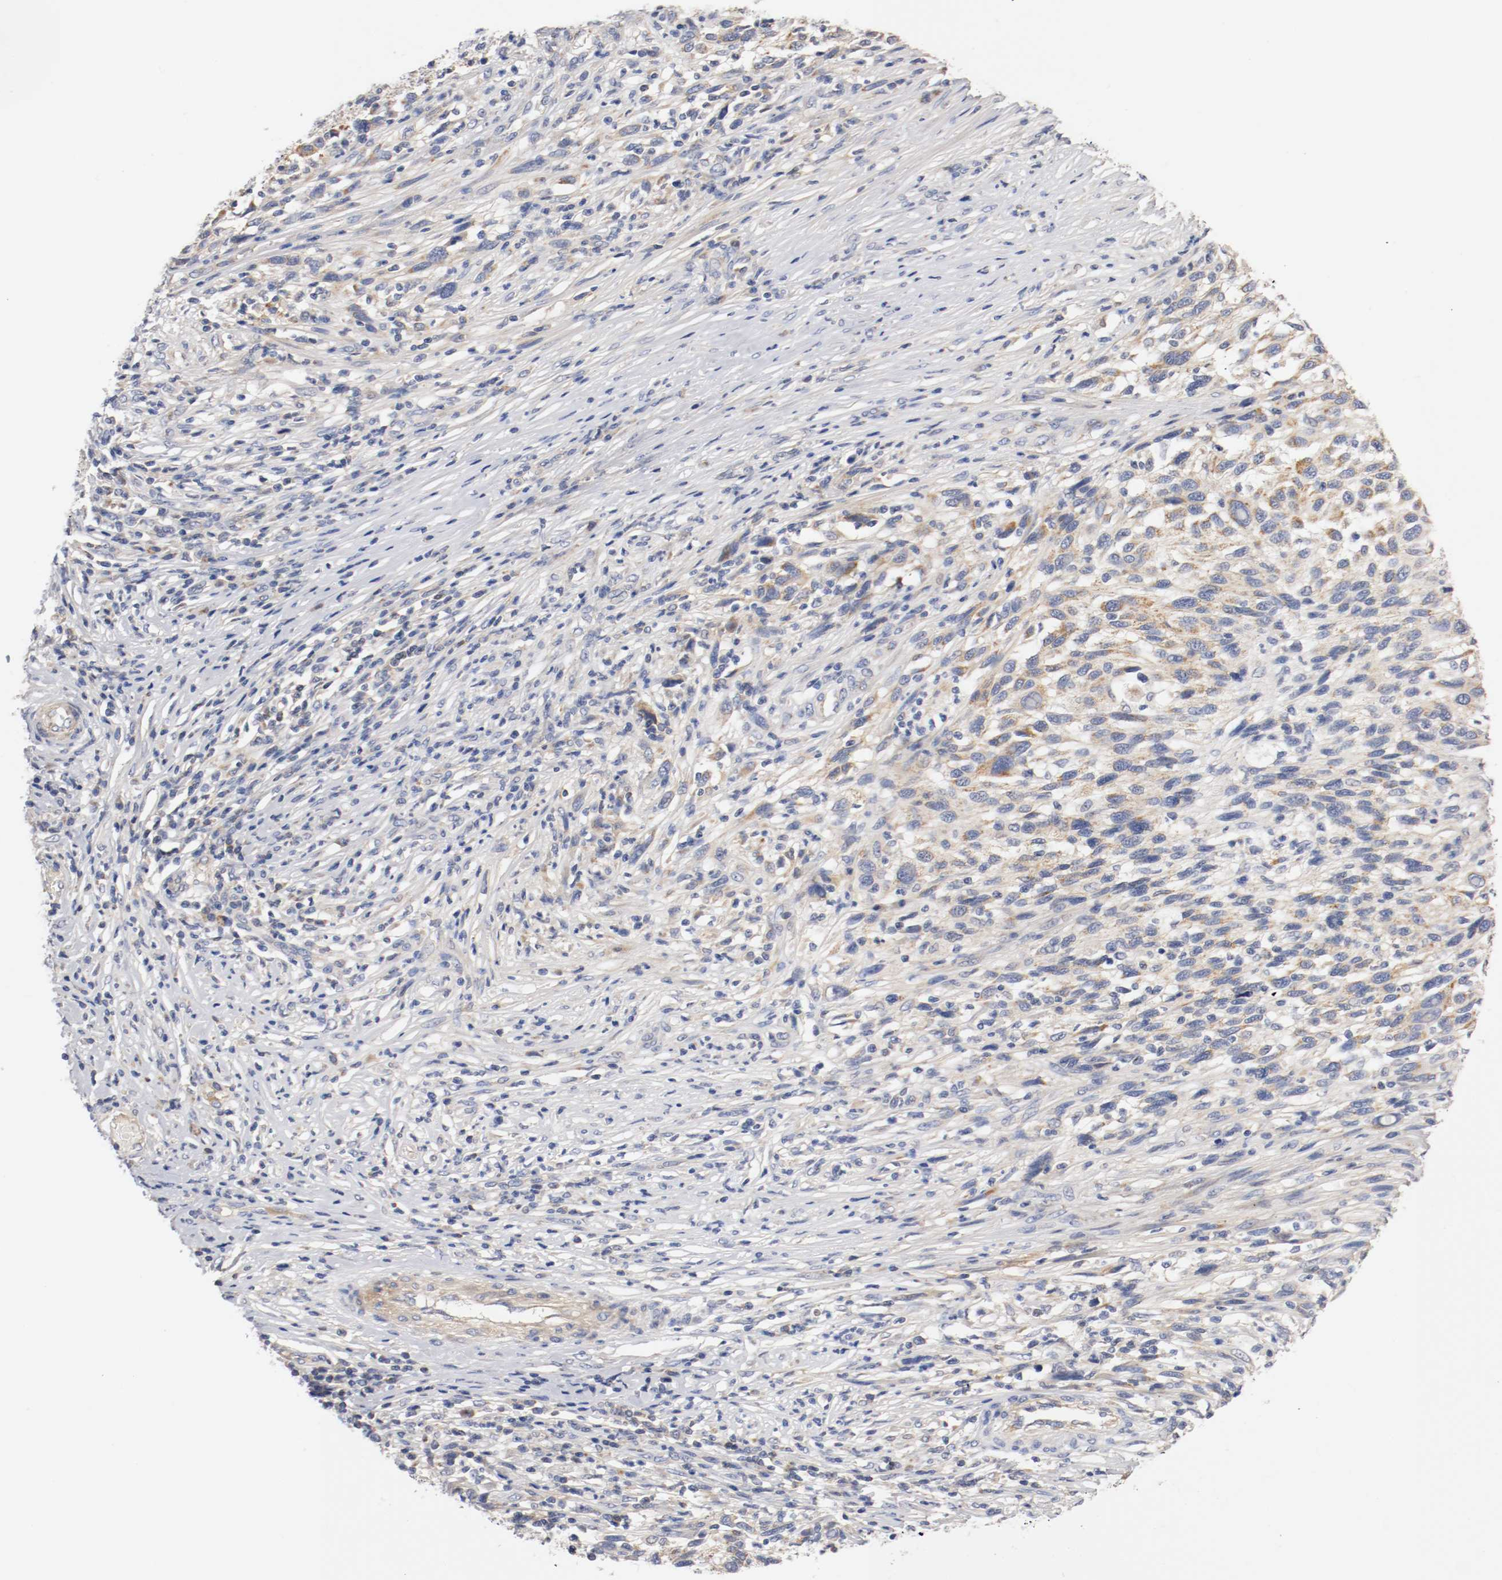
{"staining": {"intensity": "negative", "quantity": "none", "location": "none"}, "tissue": "melanoma", "cell_type": "Tumor cells", "image_type": "cancer", "snomed": [{"axis": "morphology", "description": "Malignant melanoma, Metastatic site"}, {"axis": "topography", "description": "Lymph node"}], "caption": "Tumor cells are negative for protein expression in human melanoma. The staining is performed using DAB brown chromogen with nuclei counter-stained in using hematoxylin.", "gene": "PCSK6", "patient": {"sex": "male", "age": 61}}